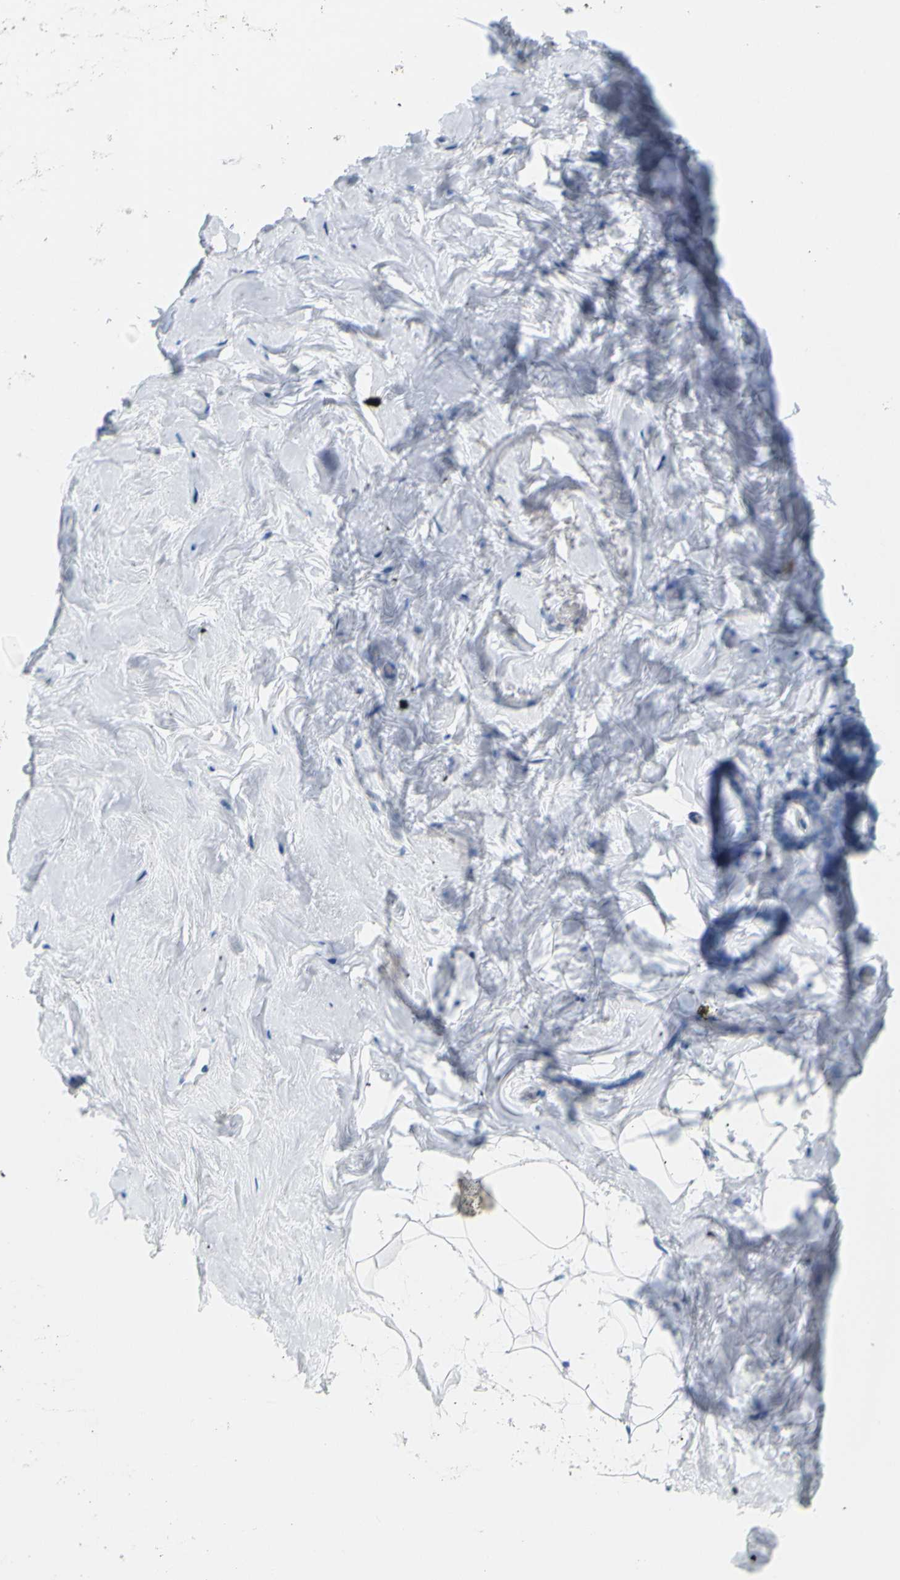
{"staining": {"intensity": "negative", "quantity": "none", "location": "none"}, "tissue": "breast", "cell_type": "Adipocytes", "image_type": "normal", "snomed": [{"axis": "morphology", "description": "Normal tissue, NOS"}, {"axis": "topography", "description": "Breast"}], "caption": "A high-resolution histopathology image shows immunohistochemistry (IHC) staining of unremarkable breast, which reveals no significant positivity in adipocytes.", "gene": "OPN1SW", "patient": {"sex": "female", "age": 75}}